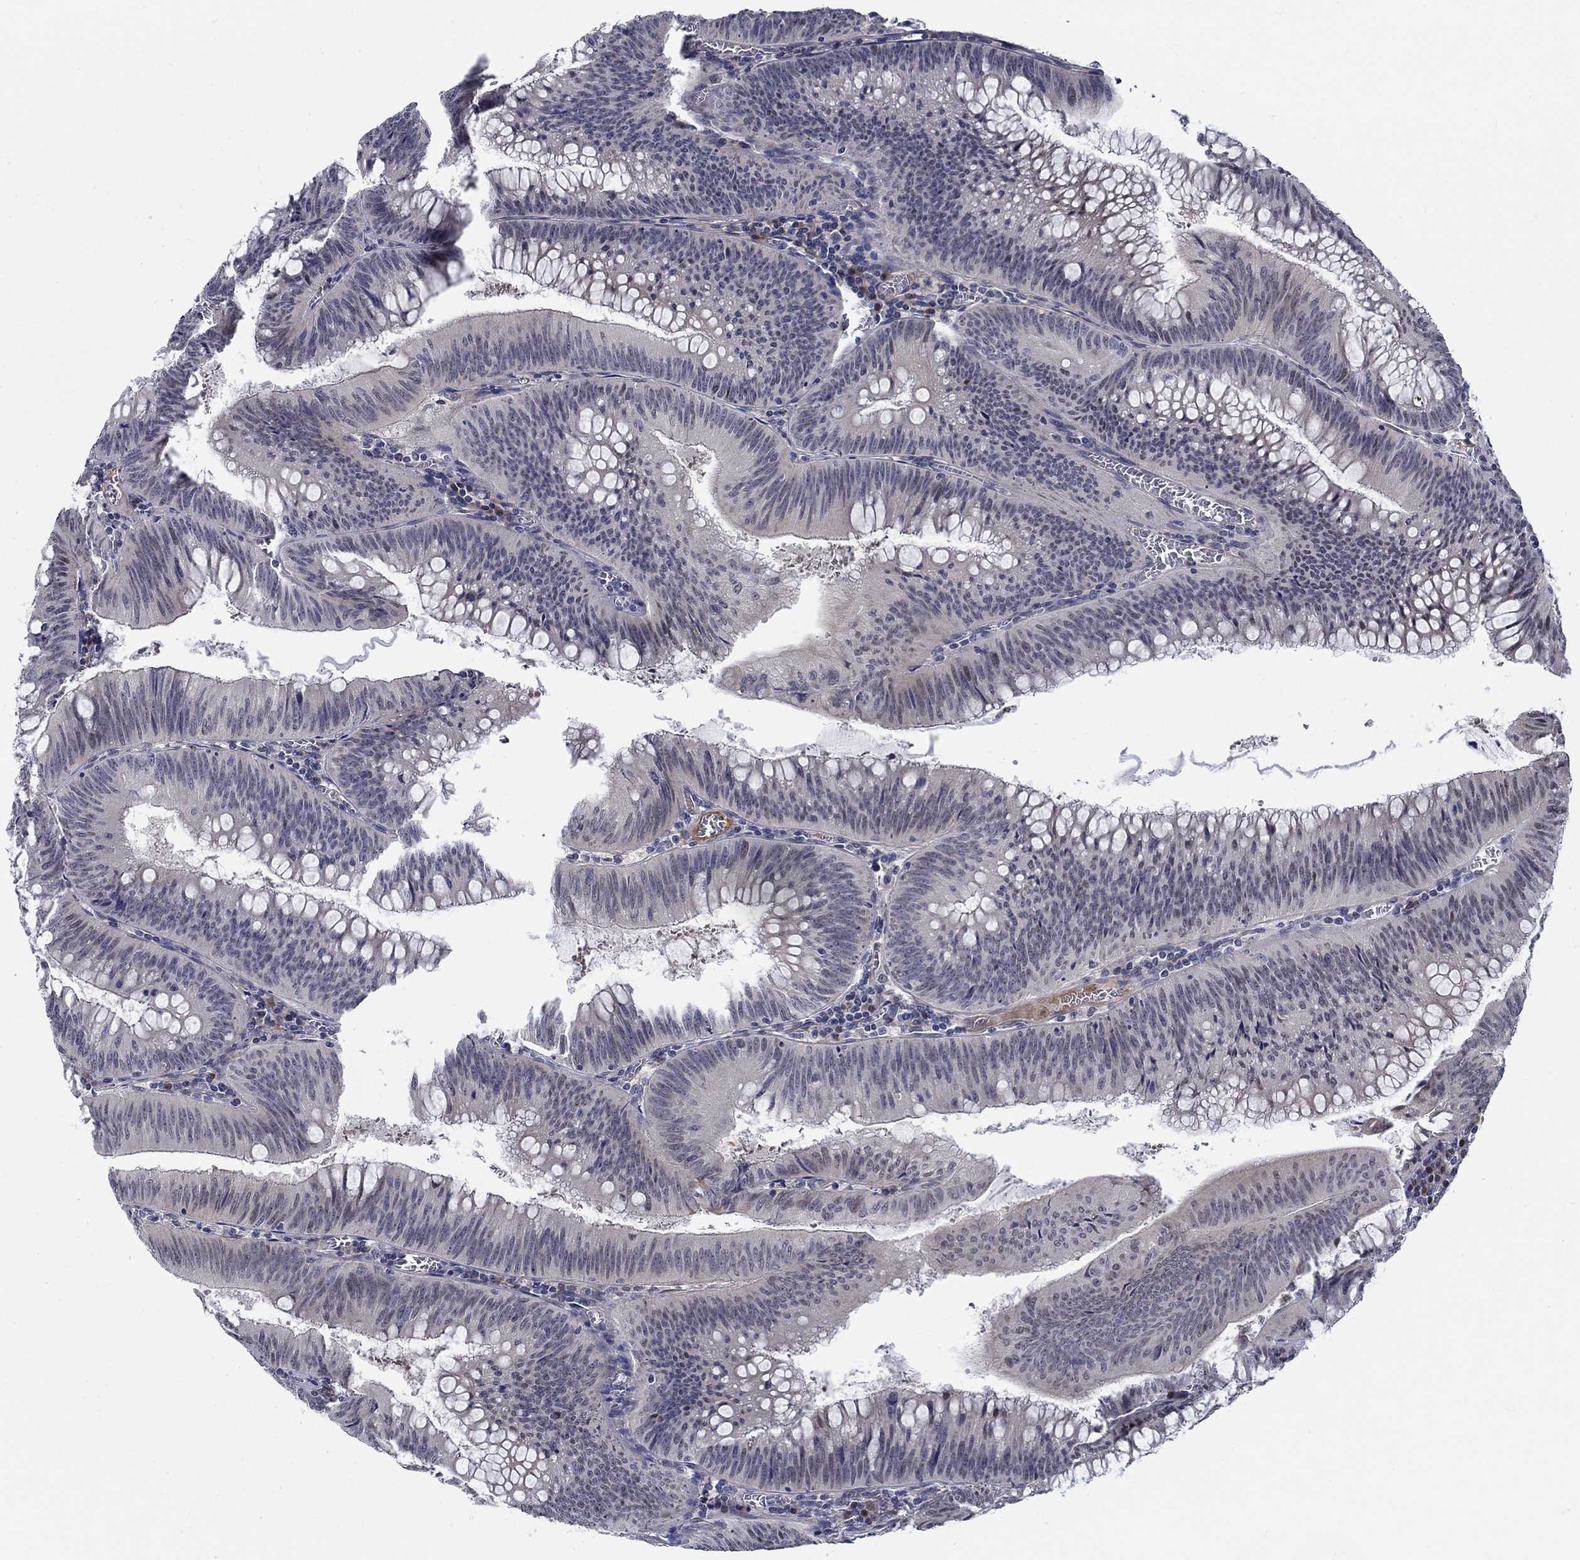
{"staining": {"intensity": "negative", "quantity": "none", "location": "none"}, "tissue": "colorectal cancer", "cell_type": "Tumor cells", "image_type": "cancer", "snomed": [{"axis": "morphology", "description": "Adenocarcinoma, NOS"}, {"axis": "topography", "description": "Rectum"}], "caption": "Tumor cells show no significant protein staining in adenocarcinoma (colorectal).", "gene": "C16orf46", "patient": {"sex": "female", "age": 72}}